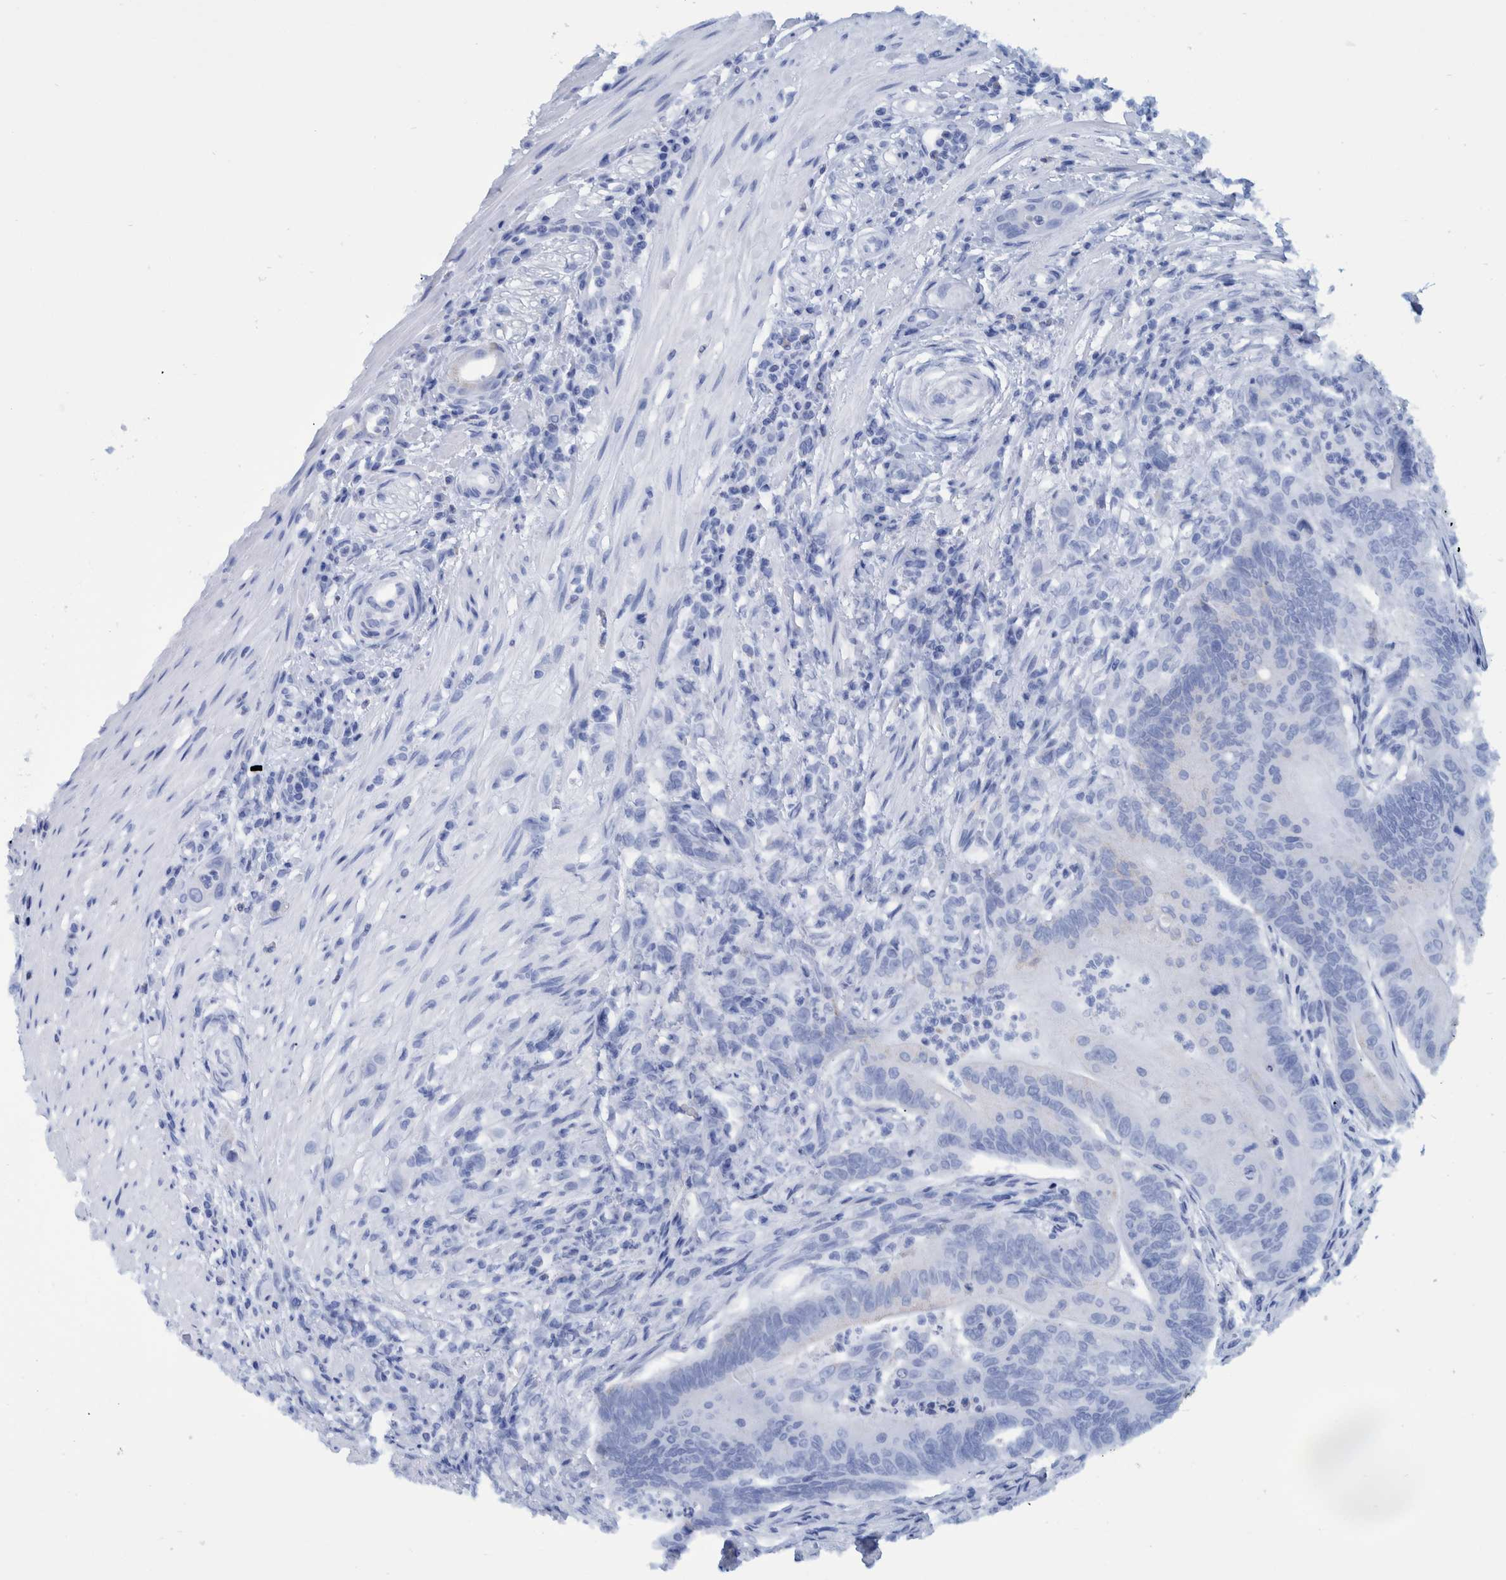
{"staining": {"intensity": "negative", "quantity": "none", "location": "none"}, "tissue": "colorectal cancer", "cell_type": "Tumor cells", "image_type": "cancer", "snomed": [{"axis": "morphology", "description": "Adenoma, NOS"}, {"axis": "morphology", "description": "Adenocarcinoma, NOS"}, {"axis": "topography", "description": "Colon"}], "caption": "Histopathology image shows no protein positivity in tumor cells of colorectal adenoma tissue. (DAB (3,3'-diaminobenzidine) immunohistochemistry visualized using brightfield microscopy, high magnification).", "gene": "BZW2", "patient": {"sex": "male", "age": 79}}